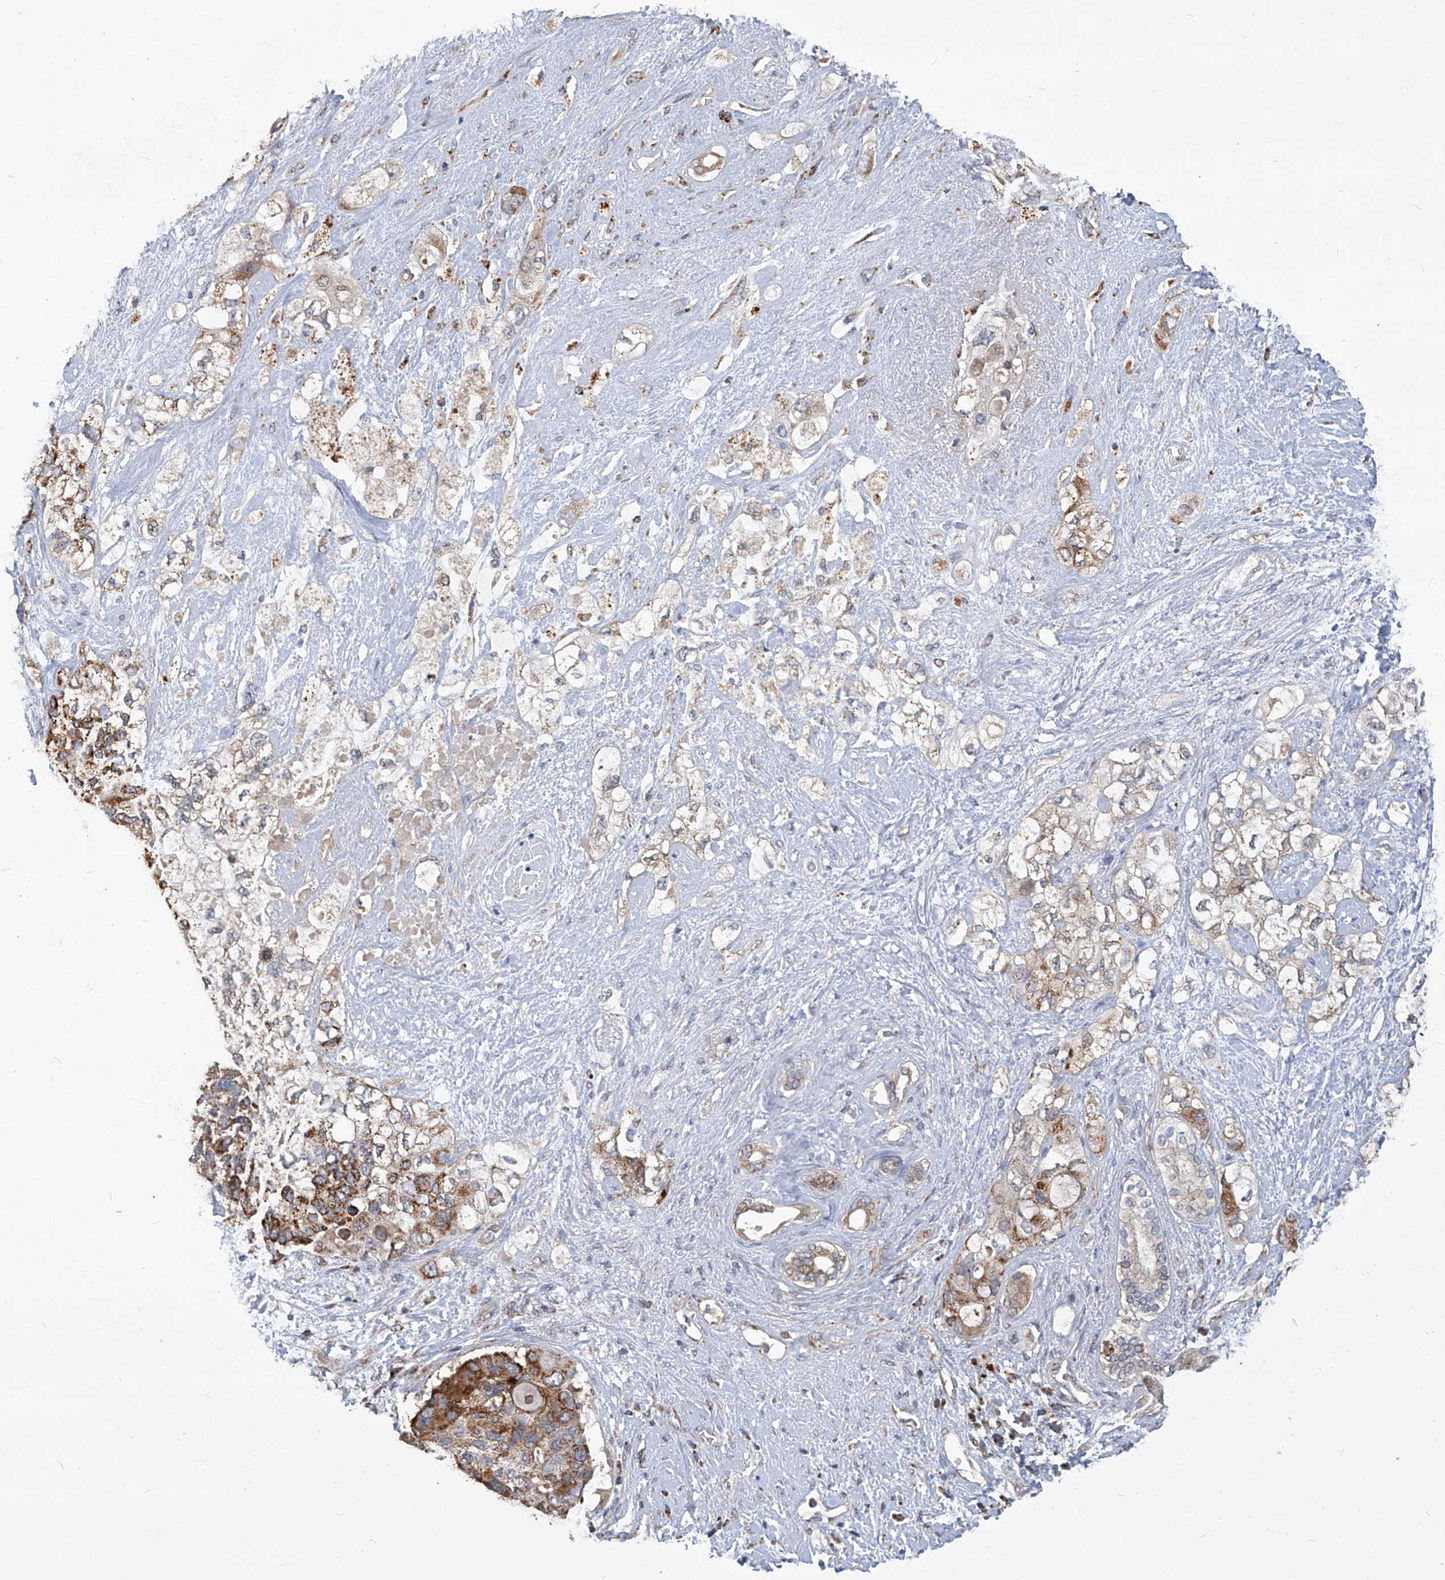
{"staining": {"intensity": "strong", "quantity": "25%-75%", "location": "cytoplasmic/membranous"}, "tissue": "pancreatic cancer", "cell_type": "Tumor cells", "image_type": "cancer", "snomed": [{"axis": "morphology", "description": "Adenocarcinoma, NOS"}, {"axis": "topography", "description": "Pancreas"}], "caption": "A brown stain highlights strong cytoplasmic/membranous positivity of a protein in pancreatic adenocarcinoma tumor cells. Nuclei are stained in blue.", "gene": "TNFRSF13B", "patient": {"sex": "female", "age": 56}}